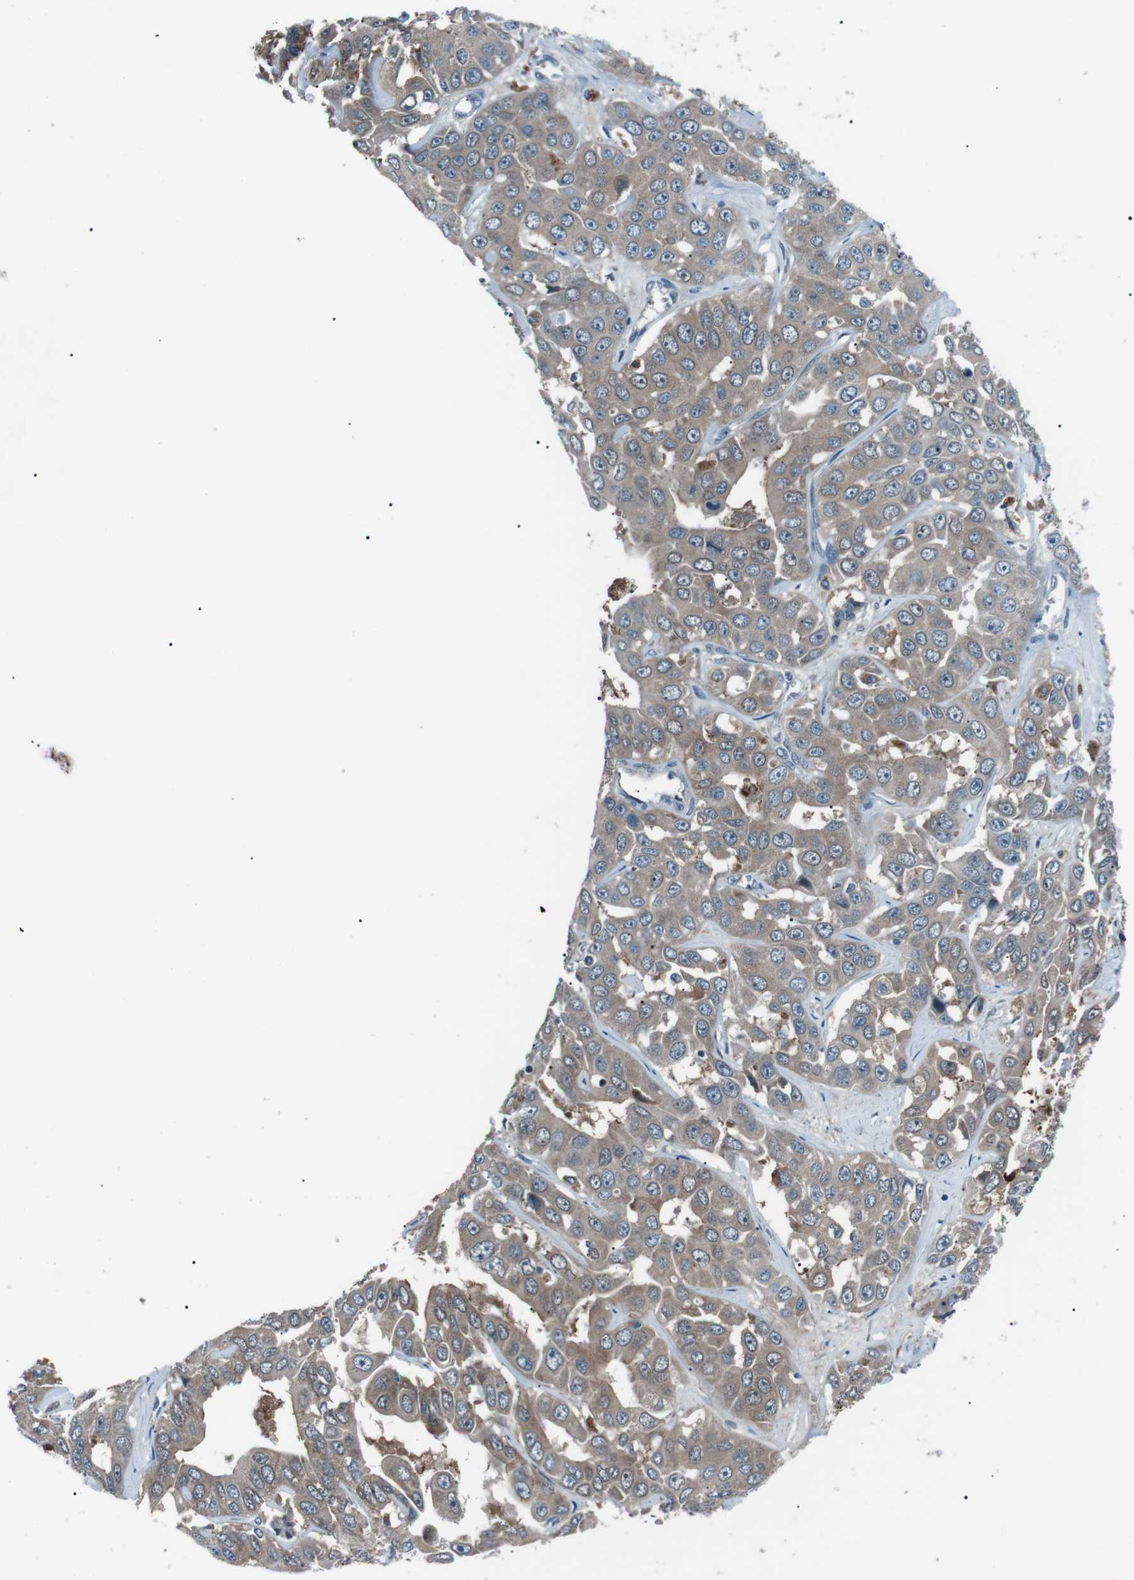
{"staining": {"intensity": "weak", "quantity": ">75%", "location": "cytoplasmic/membranous"}, "tissue": "liver cancer", "cell_type": "Tumor cells", "image_type": "cancer", "snomed": [{"axis": "morphology", "description": "Cholangiocarcinoma"}, {"axis": "topography", "description": "Liver"}], "caption": "This histopathology image displays immunohistochemistry staining of human liver cancer (cholangiocarcinoma), with low weak cytoplasmic/membranous positivity in approximately >75% of tumor cells.", "gene": "LRIG2", "patient": {"sex": "female", "age": 52}}